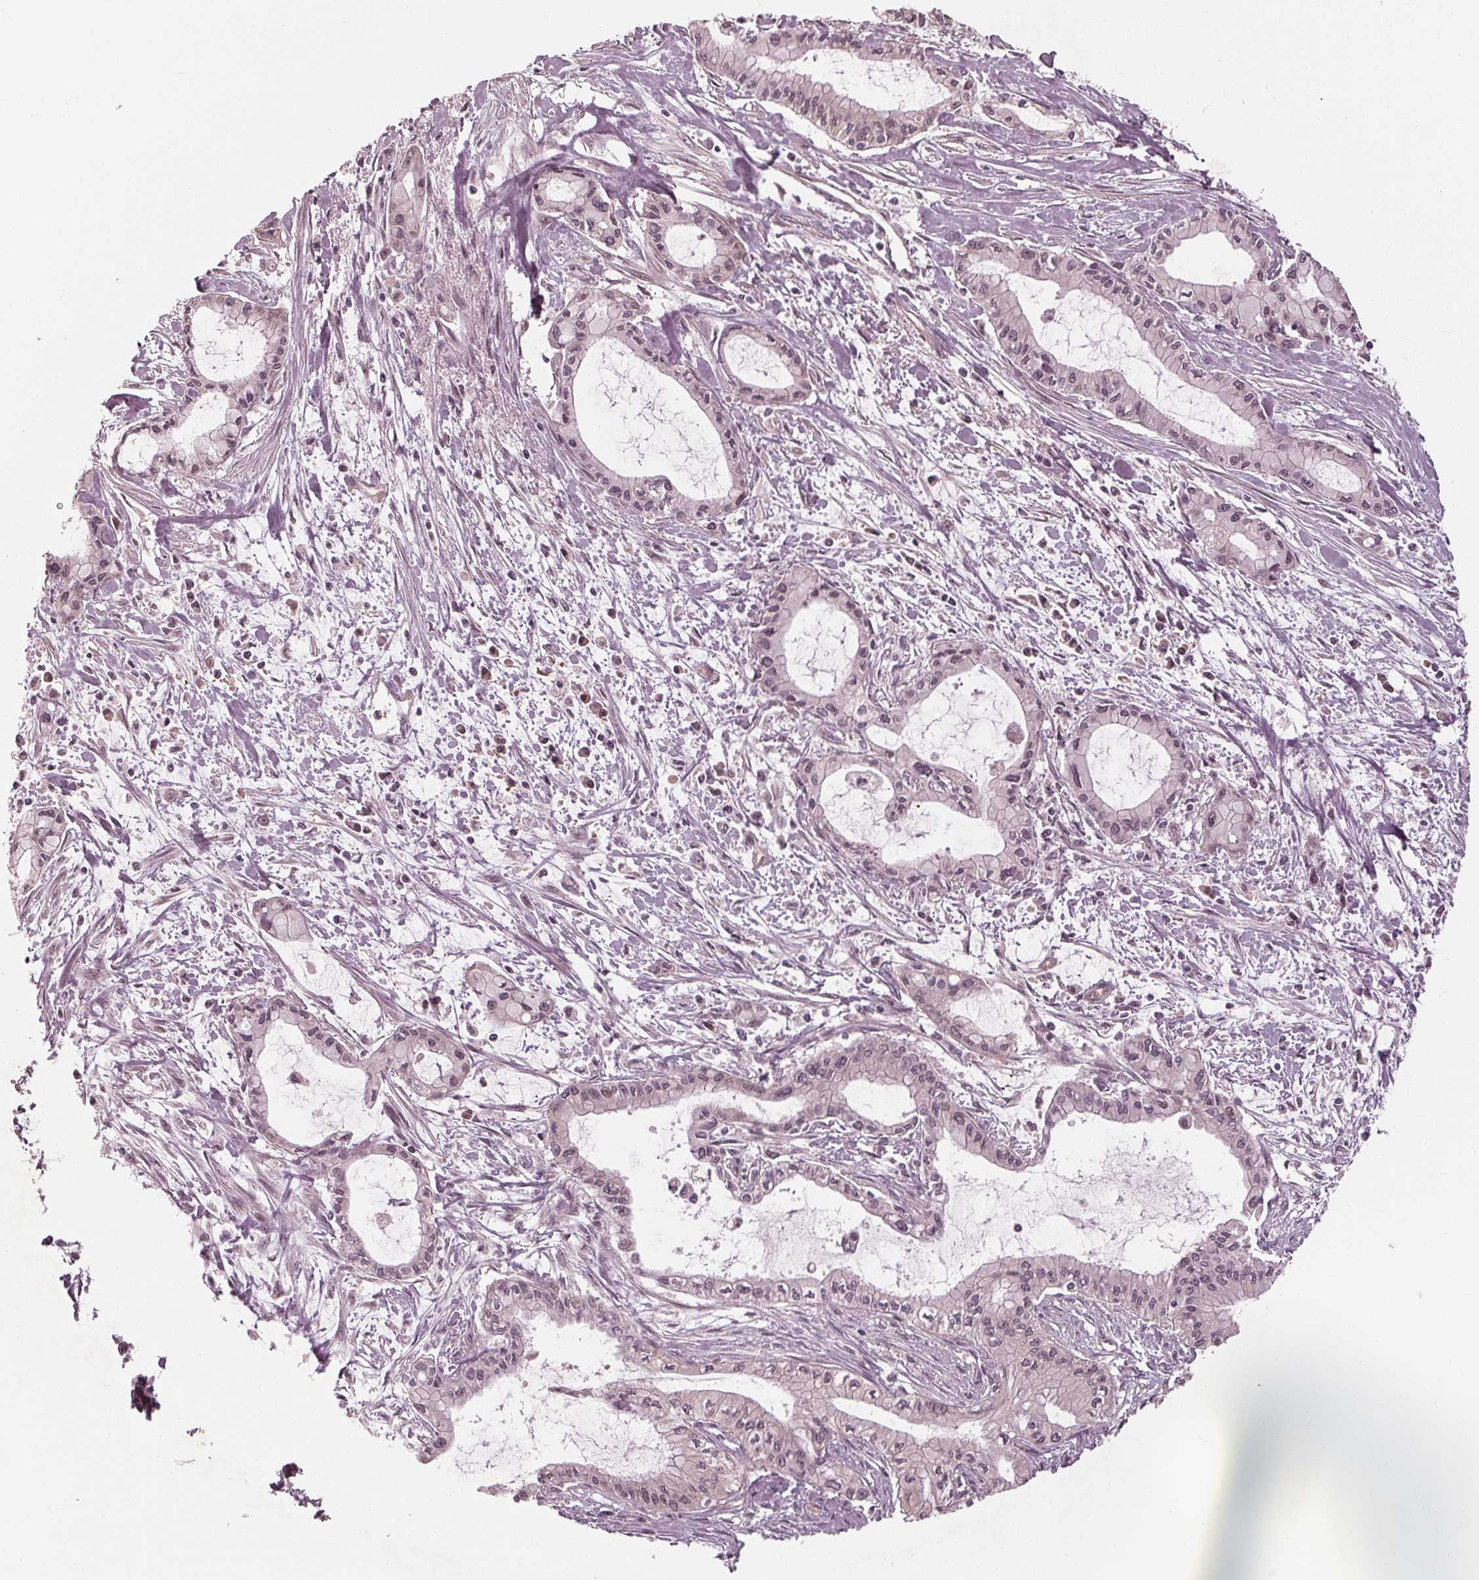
{"staining": {"intensity": "negative", "quantity": "none", "location": "none"}, "tissue": "pancreatic cancer", "cell_type": "Tumor cells", "image_type": "cancer", "snomed": [{"axis": "morphology", "description": "Adenocarcinoma, NOS"}, {"axis": "topography", "description": "Pancreas"}], "caption": "IHC of pancreatic cancer exhibits no positivity in tumor cells.", "gene": "ZNF471", "patient": {"sex": "male", "age": 48}}